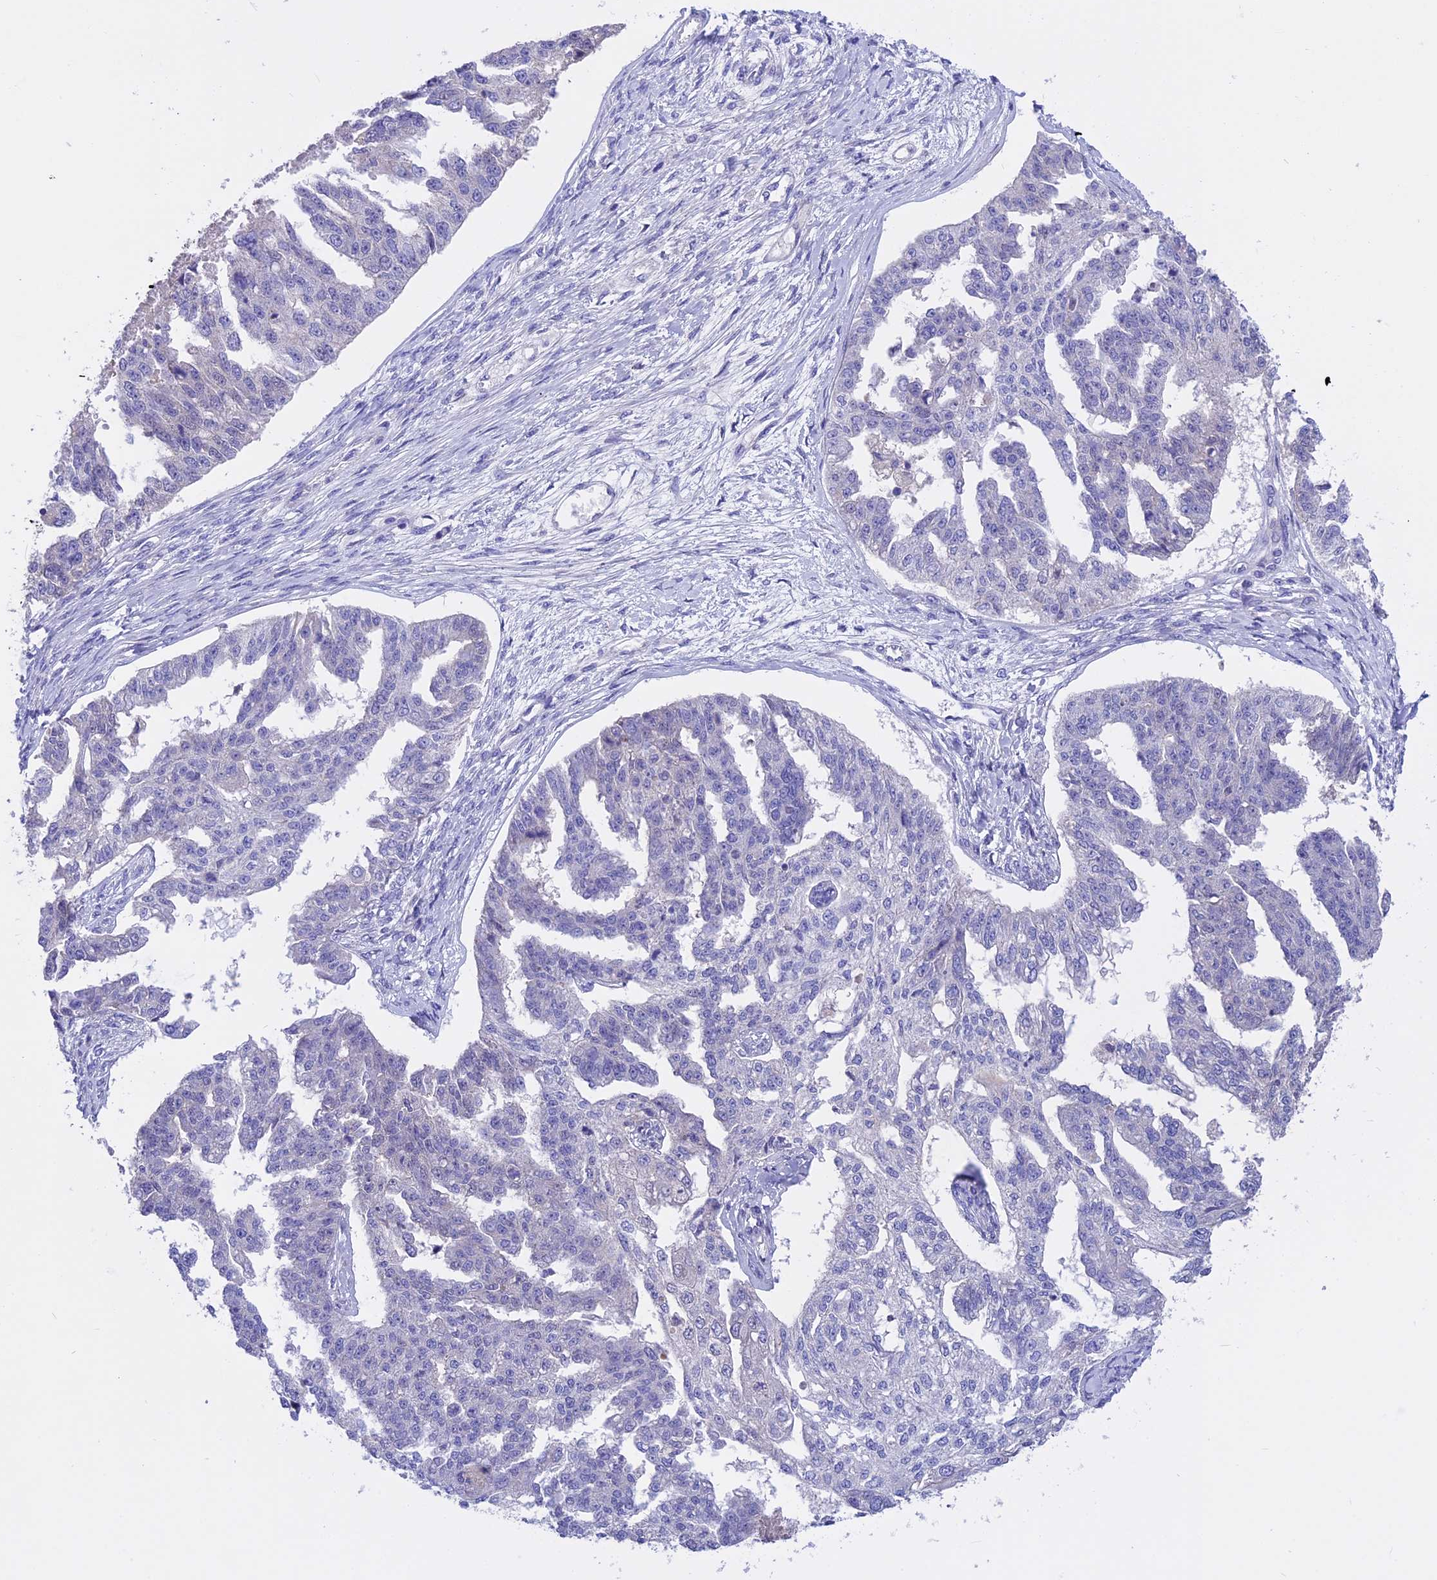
{"staining": {"intensity": "negative", "quantity": "none", "location": "none"}, "tissue": "ovarian cancer", "cell_type": "Tumor cells", "image_type": "cancer", "snomed": [{"axis": "morphology", "description": "Cystadenocarcinoma, serous, NOS"}, {"axis": "topography", "description": "Ovary"}], "caption": "Immunohistochemistry histopathology image of neoplastic tissue: human ovarian cancer stained with DAB (3,3'-diaminobenzidine) exhibits no significant protein staining in tumor cells. (Stains: DAB IHC with hematoxylin counter stain, Microscopy: brightfield microscopy at high magnification).", "gene": "TMEM138", "patient": {"sex": "female", "age": 58}}